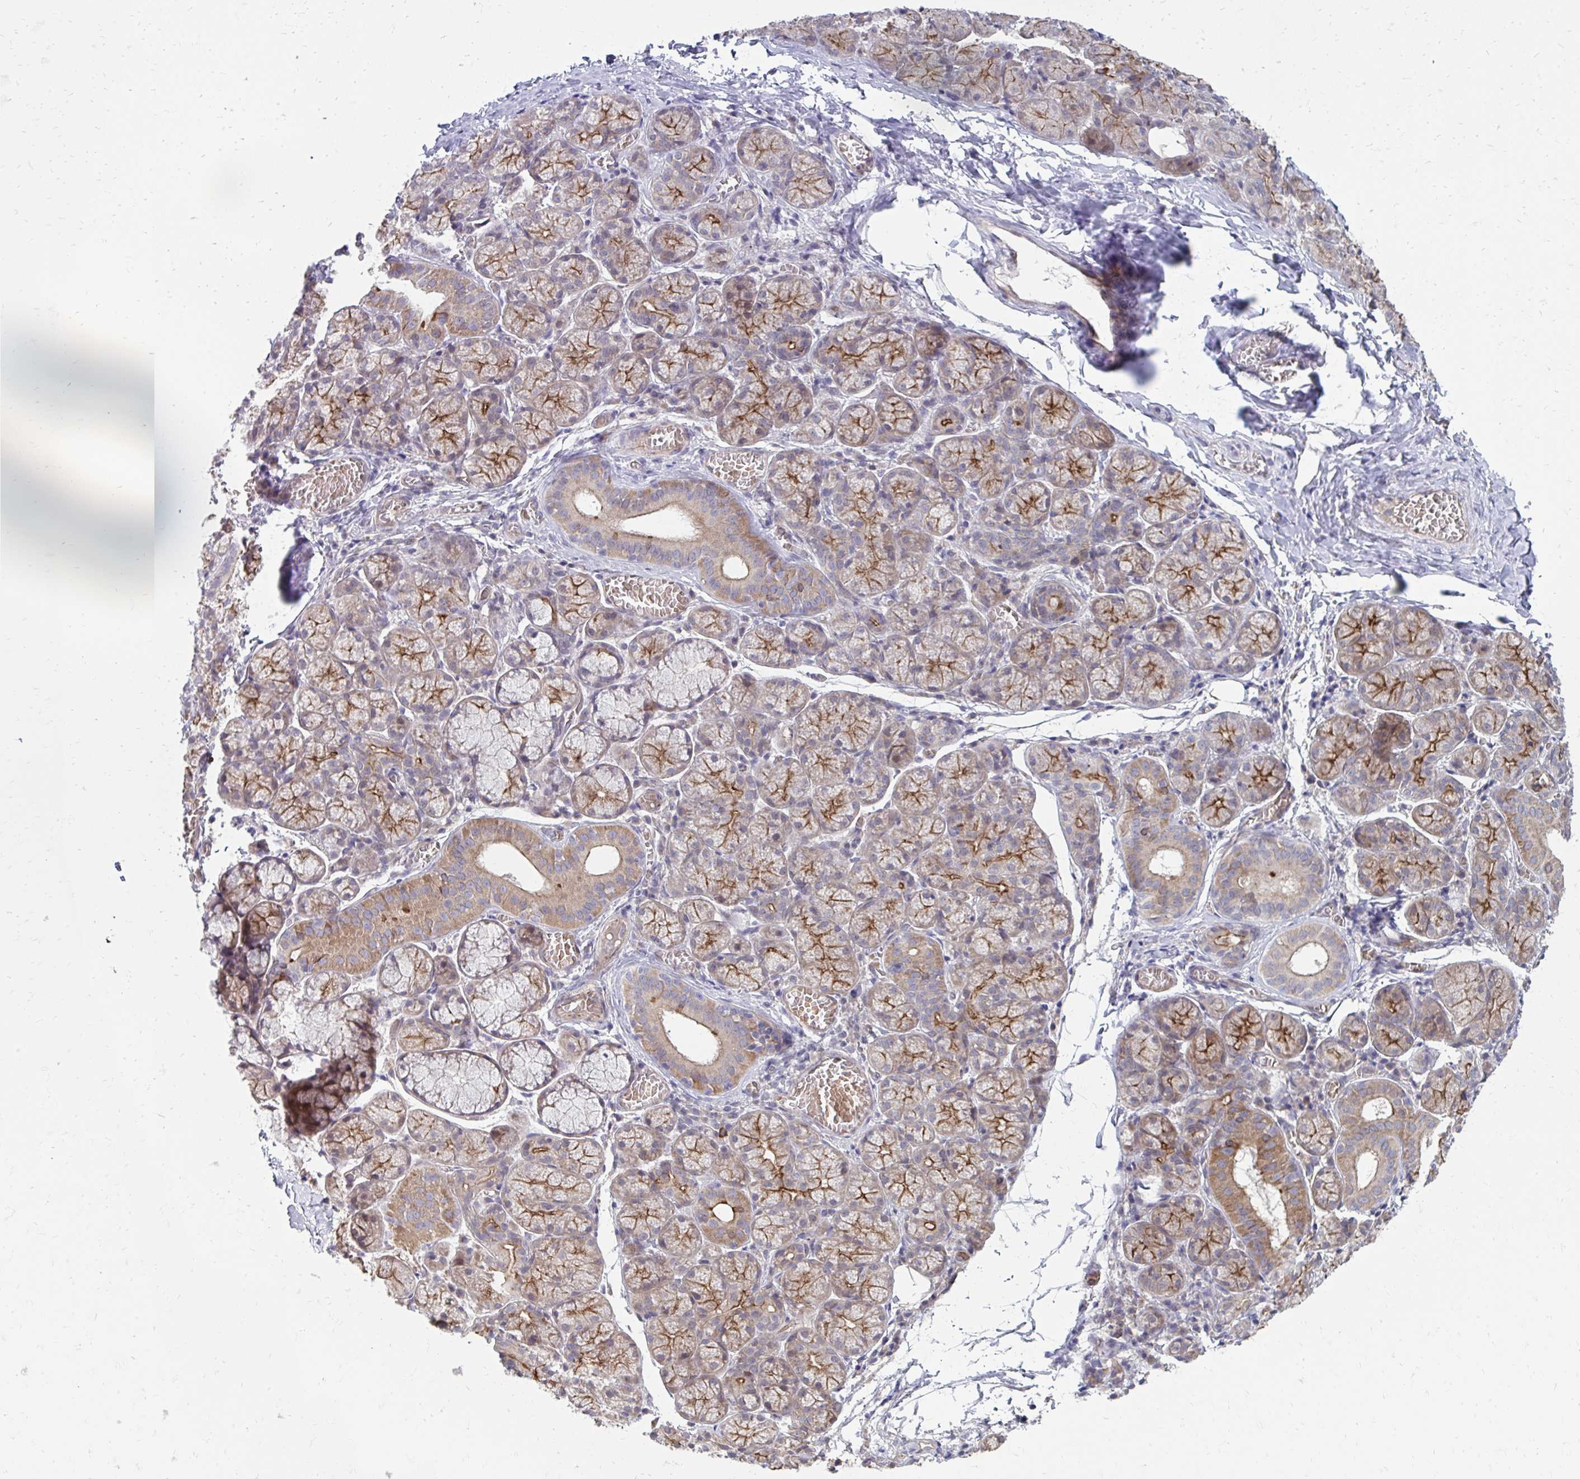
{"staining": {"intensity": "moderate", "quantity": ">75%", "location": "cytoplasmic/membranous"}, "tissue": "salivary gland", "cell_type": "Glandular cells", "image_type": "normal", "snomed": [{"axis": "morphology", "description": "Normal tissue, NOS"}, {"axis": "topography", "description": "Salivary gland"}], "caption": "The photomicrograph demonstrates immunohistochemical staining of unremarkable salivary gland. There is moderate cytoplasmic/membranous positivity is seen in approximately >75% of glandular cells.", "gene": "ITPR2", "patient": {"sex": "female", "age": 24}}